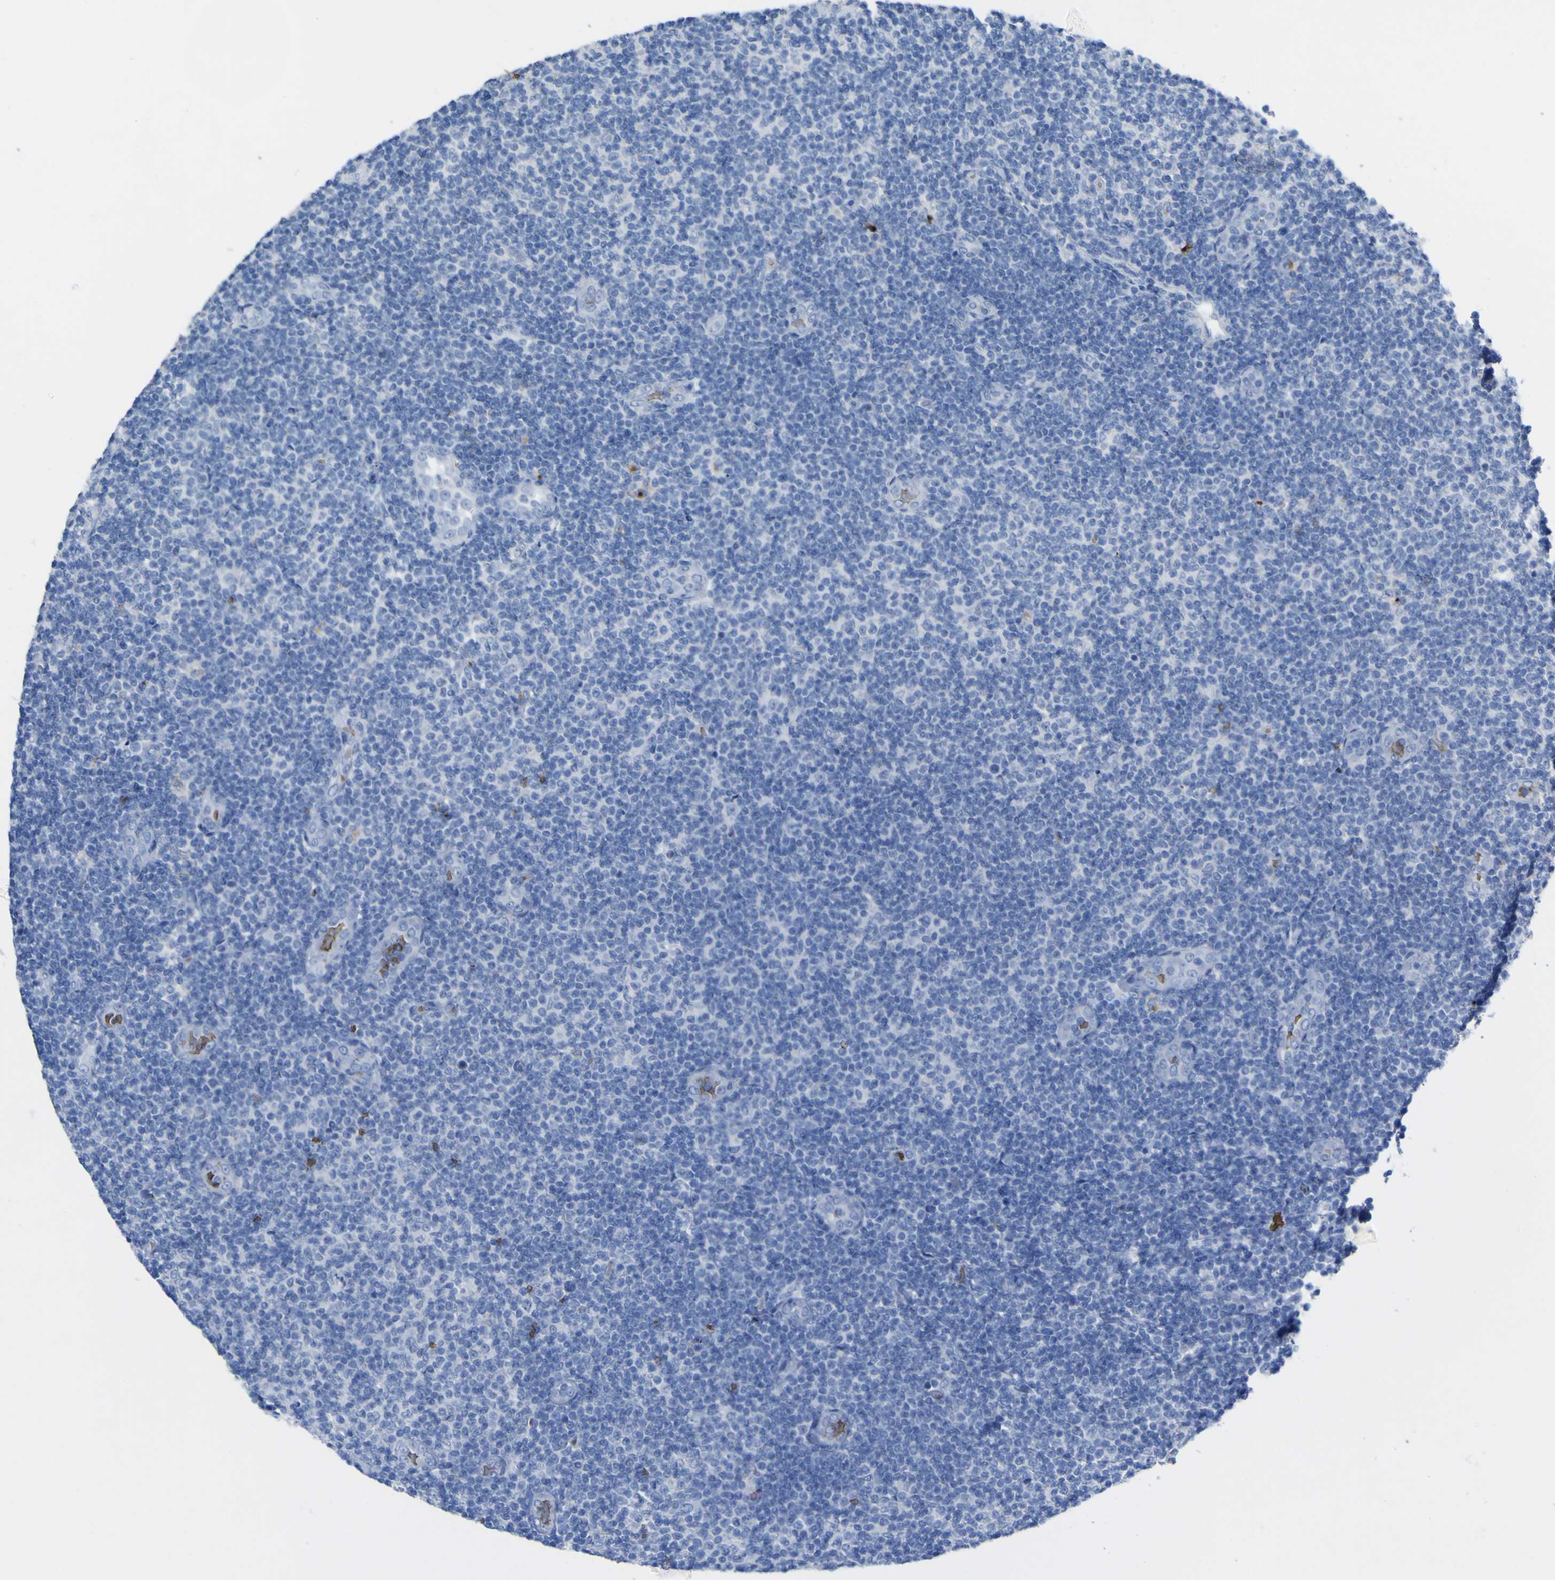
{"staining": {"intensity": "negative", "quantity": "none", "location": "none"}, "tissue": "lymphoma", "cell_type": "Tumor cells", "image_type": "cancer", "snomed": [{"axis": "morphology", "description": "Malignant lymphoma, non-Hodgkin's type, Low grade"}, {"axis": "topography", "description": "Lymph node"}], "caption": "Tumor cells are negative for protein expression in human malignant lymphoma, non-Hodgkin's type (low-grade). (DAB IHC visualized using brightfield microscopy, high magnification).", "gene": "GCM1", "patient": {"sex": "male", "age": 83}}